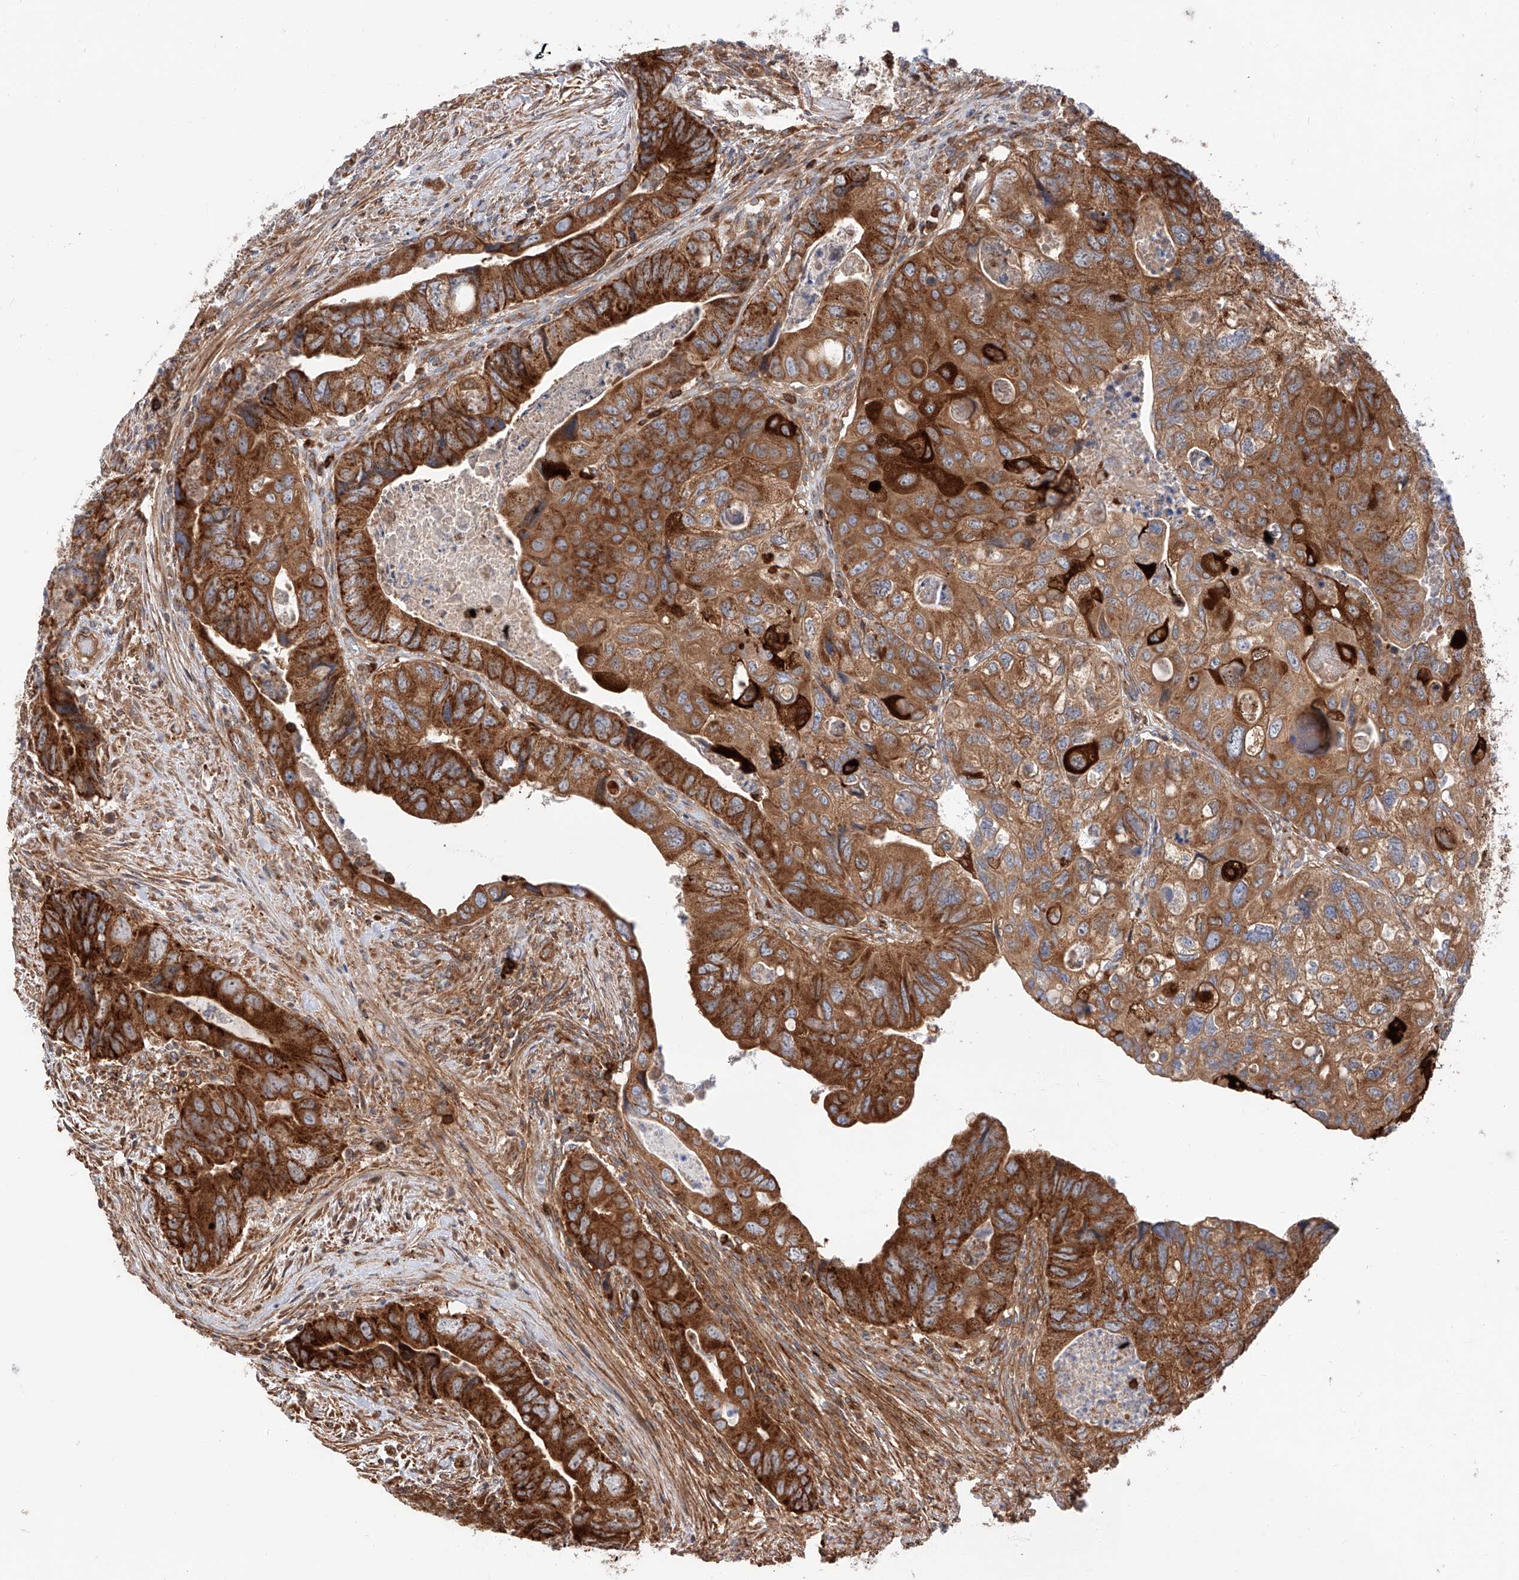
{"staining": {"intensity": "strong", "quantity": ">75%", "location": "cytoplasmic/membranous"}, "tissue": "colorectal cancer", "cell_type": "Tumor cells", "image_type": "cancer", "snomed": [{"axis": "morphology", "description": "Adenocarcinoma, NOS"}, {"axis": "topography", "description": "Rectum"}], "caption": "Approximately >75% of tumor cells in human adenocarcinoma (colorectal) reveal strong cytoplasmic/membranous protein positivity as visualized by brown immunohistochemical staining.", "gene": "ISCA2", "patient": {"sex": "male", "age": 63}}